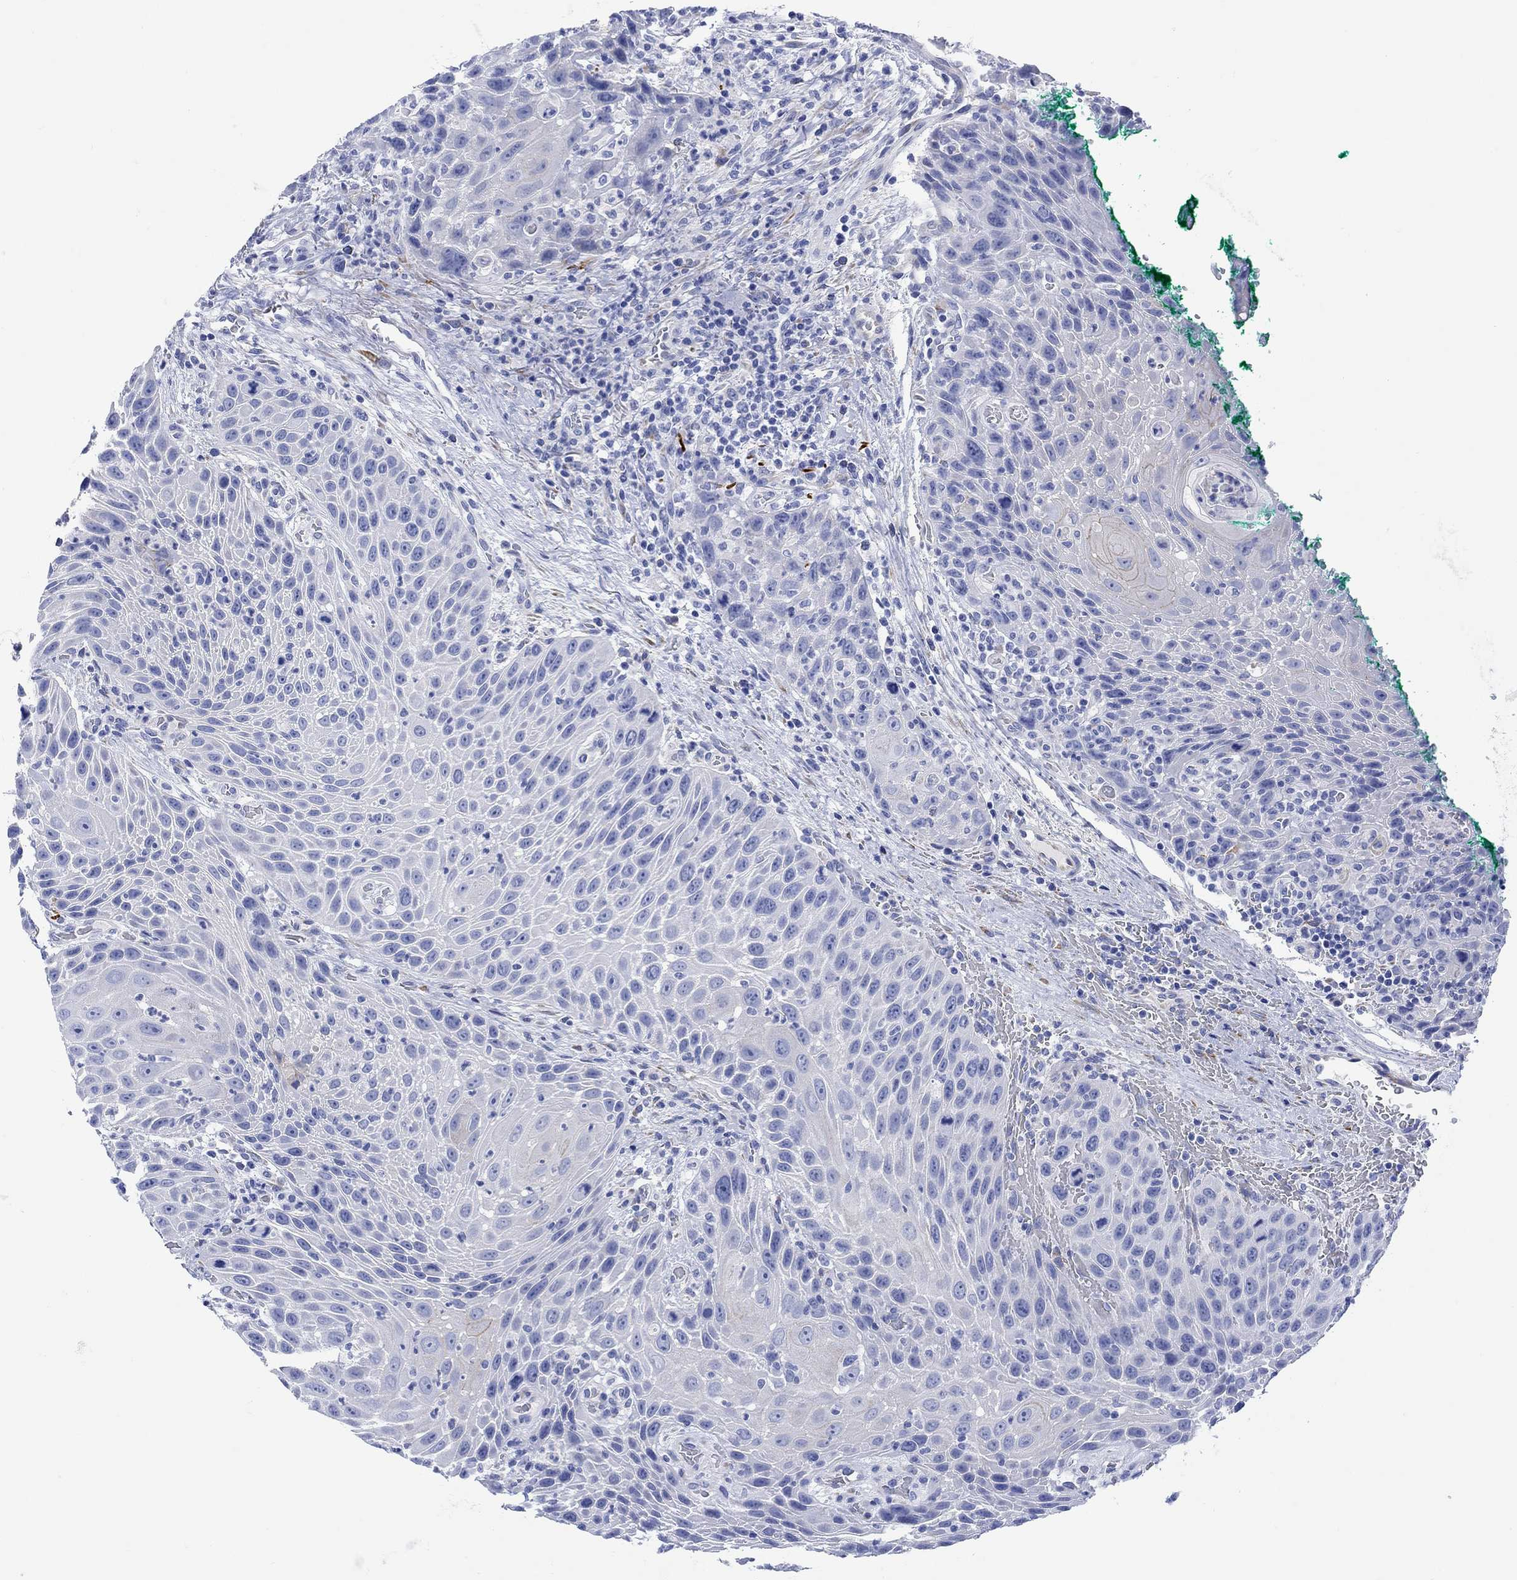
{"staining": {"intensity": "moderate", "quantity": "<25%", "location": "cytoplasmic/membranous"}, "tissue": "head and neck cancer", "cell_type": "Tumor cells", "image_type": "cancer", "snomed": [{"axis": "morphology", "description": "Squamous cell carcinoma, NOS"}, {"axis": "topography", "description": "Head-Neck"}], "caption": "Immunohistochemistry photomicrograph of human head and neck cancer (squamous cell carcinoma) stained for a protein (brown), which exhibits low levels of moderate cytoplasmic/membranous expression in approximately <25% of tumor cells.", "gene": "MYL1", "patient": {"sex": "male", "age": 69}}